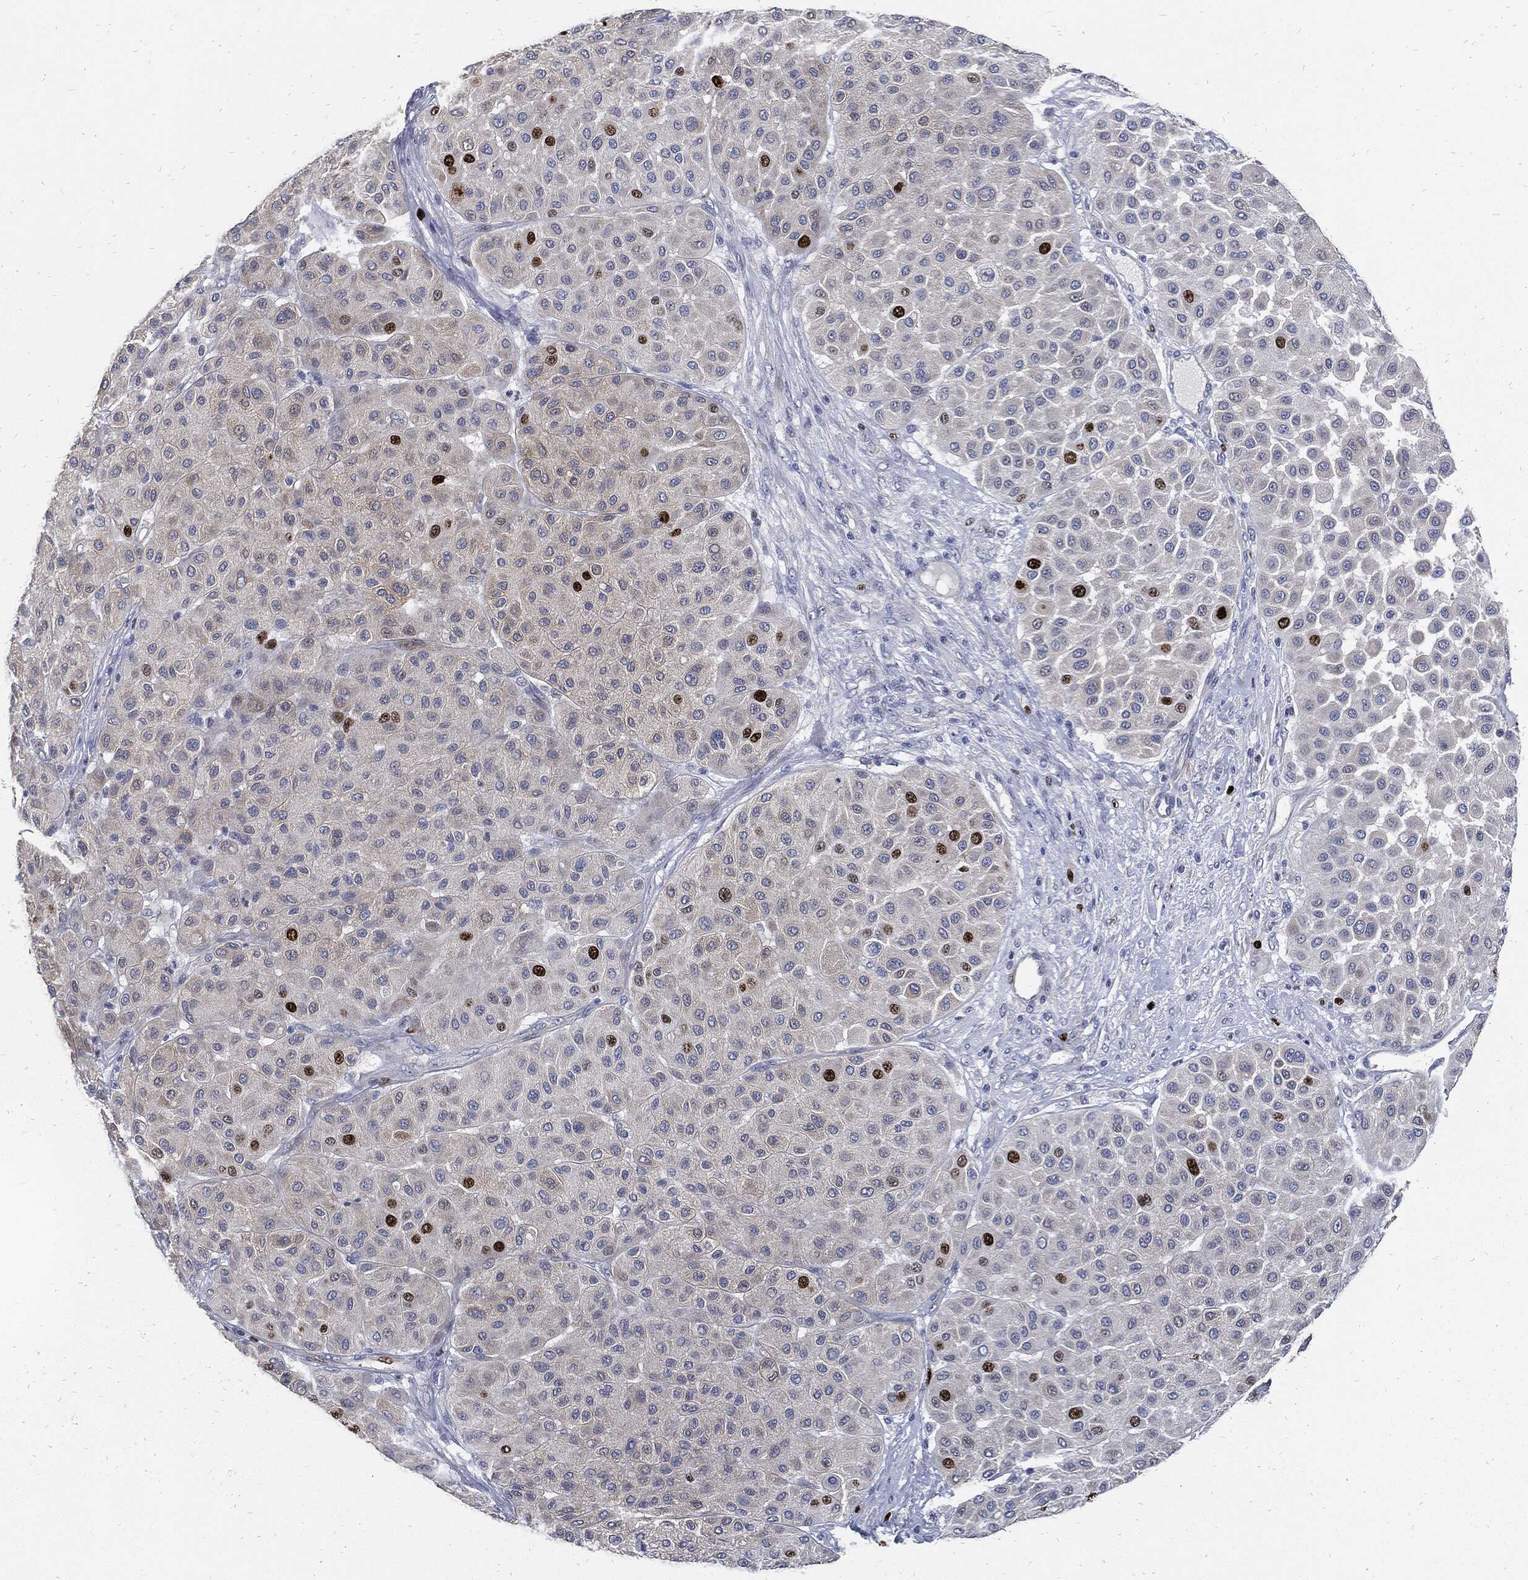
{"staining": {"intensity": "strong", "quantity": "<25%", "location": "nuclear"}, "tissue": "melanoma", "cell_type": "Tumor cells", "image_type": "cancer", "snomed": [{"axis": "morphology", "description": "Malignant melanoma, Metastatic site"}, {"axis": "topography", "description": "Smooth muscle"}], "caption": "Human melanoma stained for a protein (brown) demonstrates strong nuclear positive expression in about <25% of tumor cells.", "gene": "MKI67", "patient": {"sex": "male", "age": 41}}